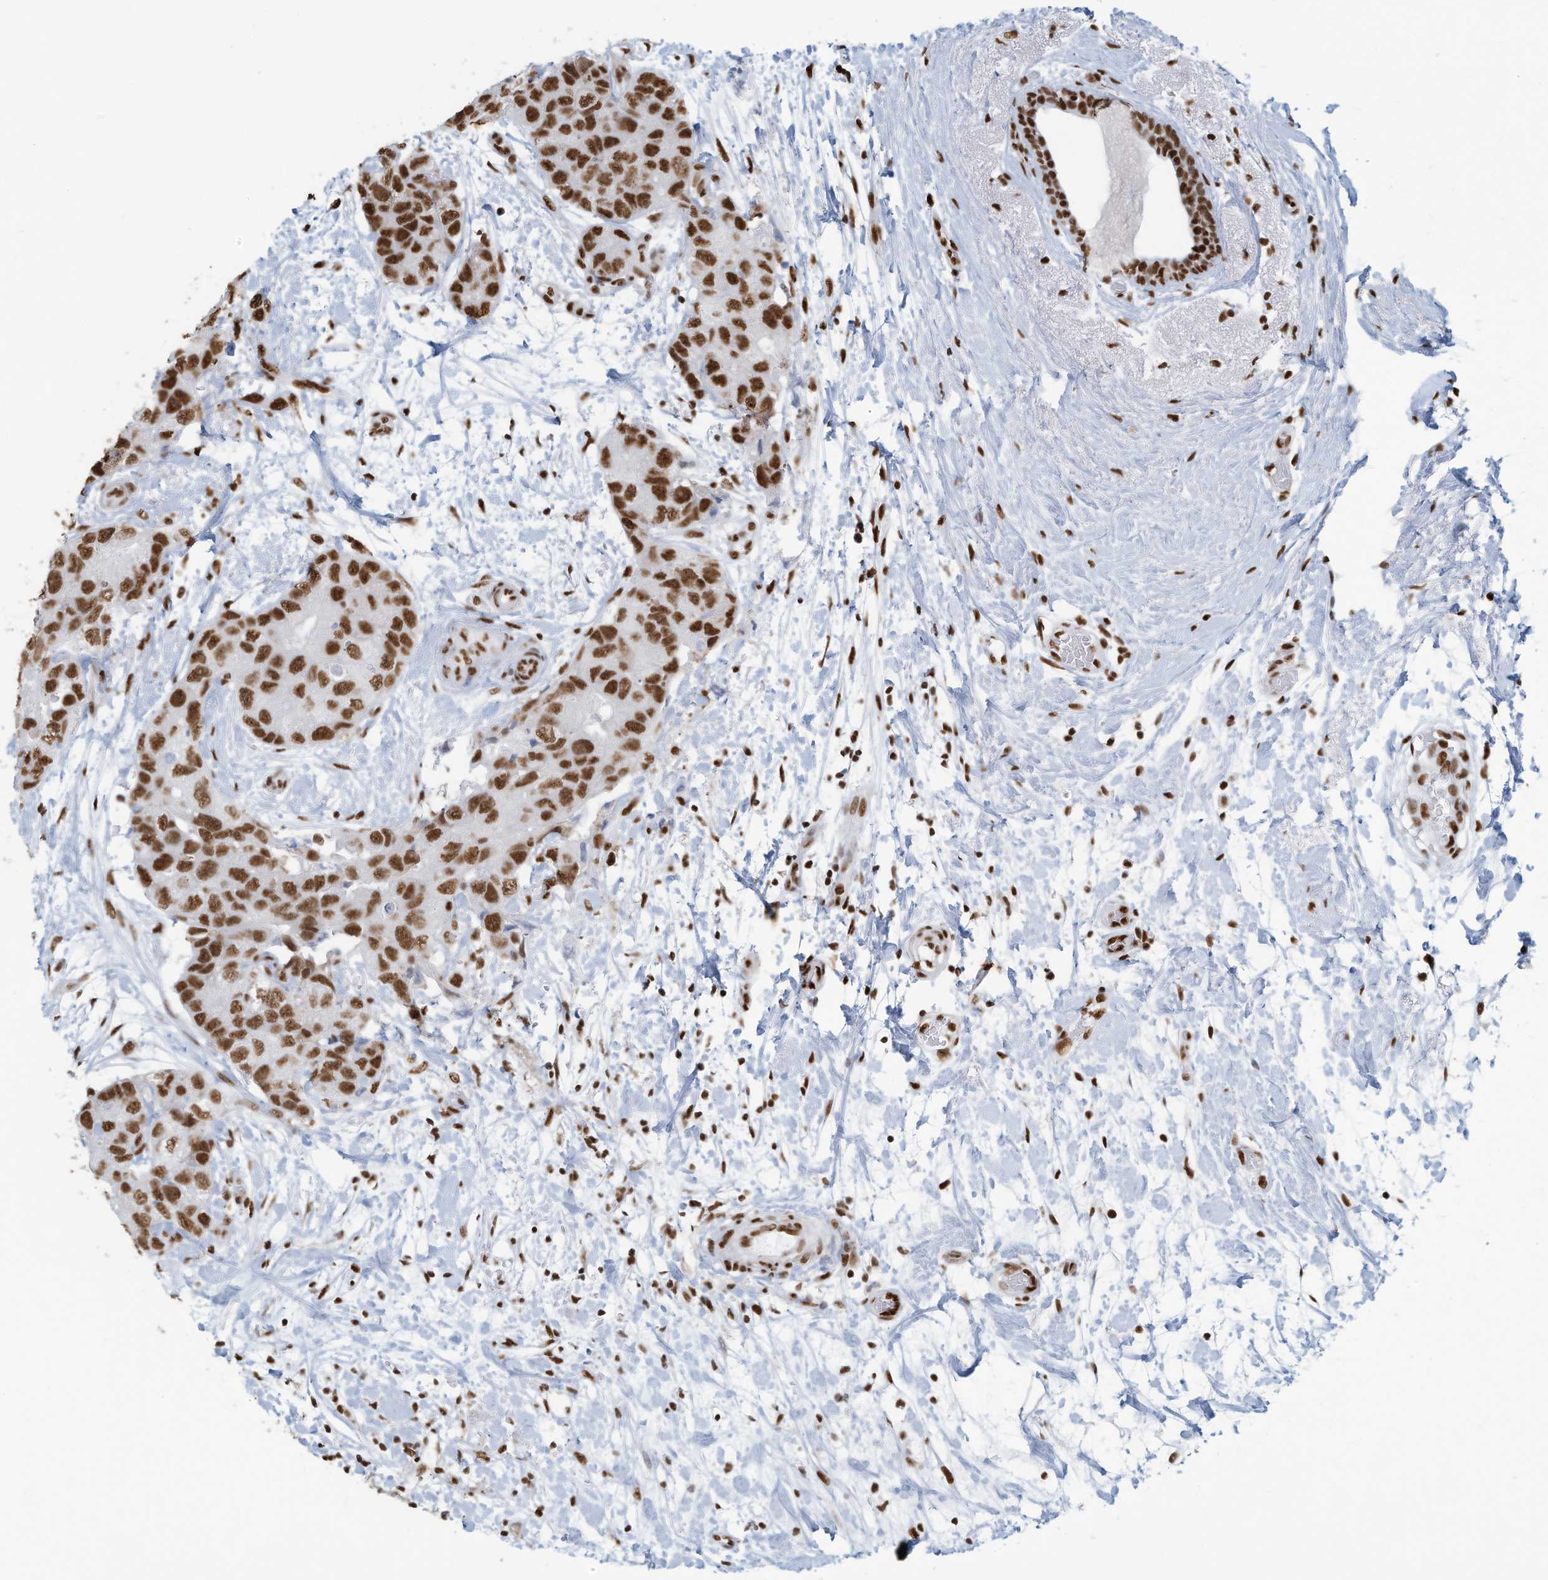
{"staining": {"intensity": "strong", "quantity": ">75%", "location": "nuclear"}, "tissue": "breast cancer", "cell_type": "Tumor cells", "image_type": "cancer", "snomed": [{"axis": "morphology", "description": "Duct carcinoma"}, {"axis": "topography", "description": "Breast"}], "caption": "Breast invasive ductal carcinoma stained with a brown dye demonstrates strong nuclear positive staining in about >75% of tumor cells.", "gene": "SARNP", "patient": {"sex": "female", "age": 62}}